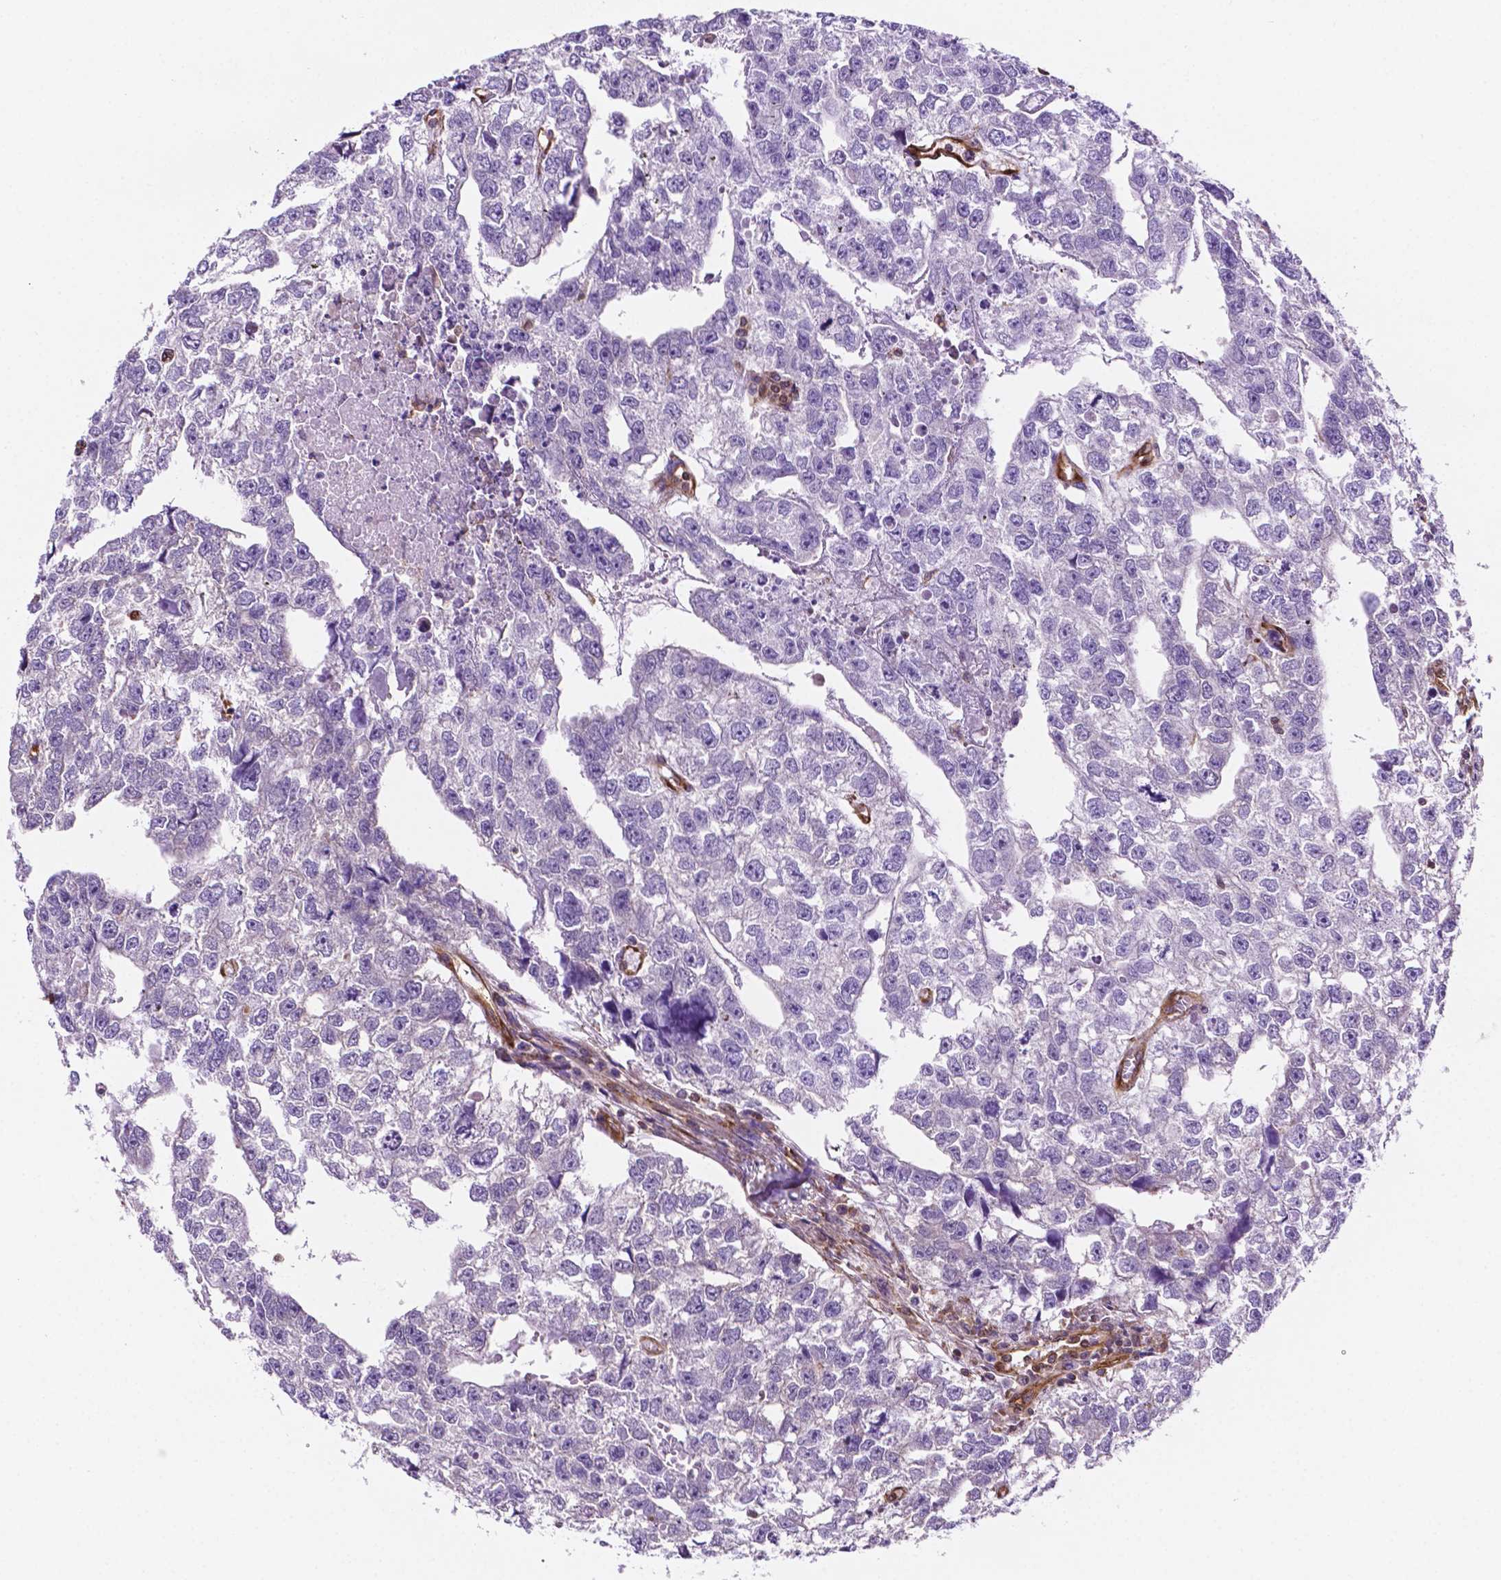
{"staining": {"intensity": "negative", "quantity": "none", "location": "none"}, "tissue": "testis cancer", "cell_type": "Tumor cells", "image_type": "cancer", "snomed": [{"axis": "morphology", "description": "Carcinoma, Embryonal, NOS"}, {"axis": "morphology", "description": "Teratoma, malignant, NOS"}, {"axis": "topography", "description": "Testis"}], "caption": "IHC image of neoplastic tissue: testis cancer stained with DAB exhibits no significant protein positivity in tumor cells.", "gene": "DCN", "patient": {"sex": "male", "age": 44}}